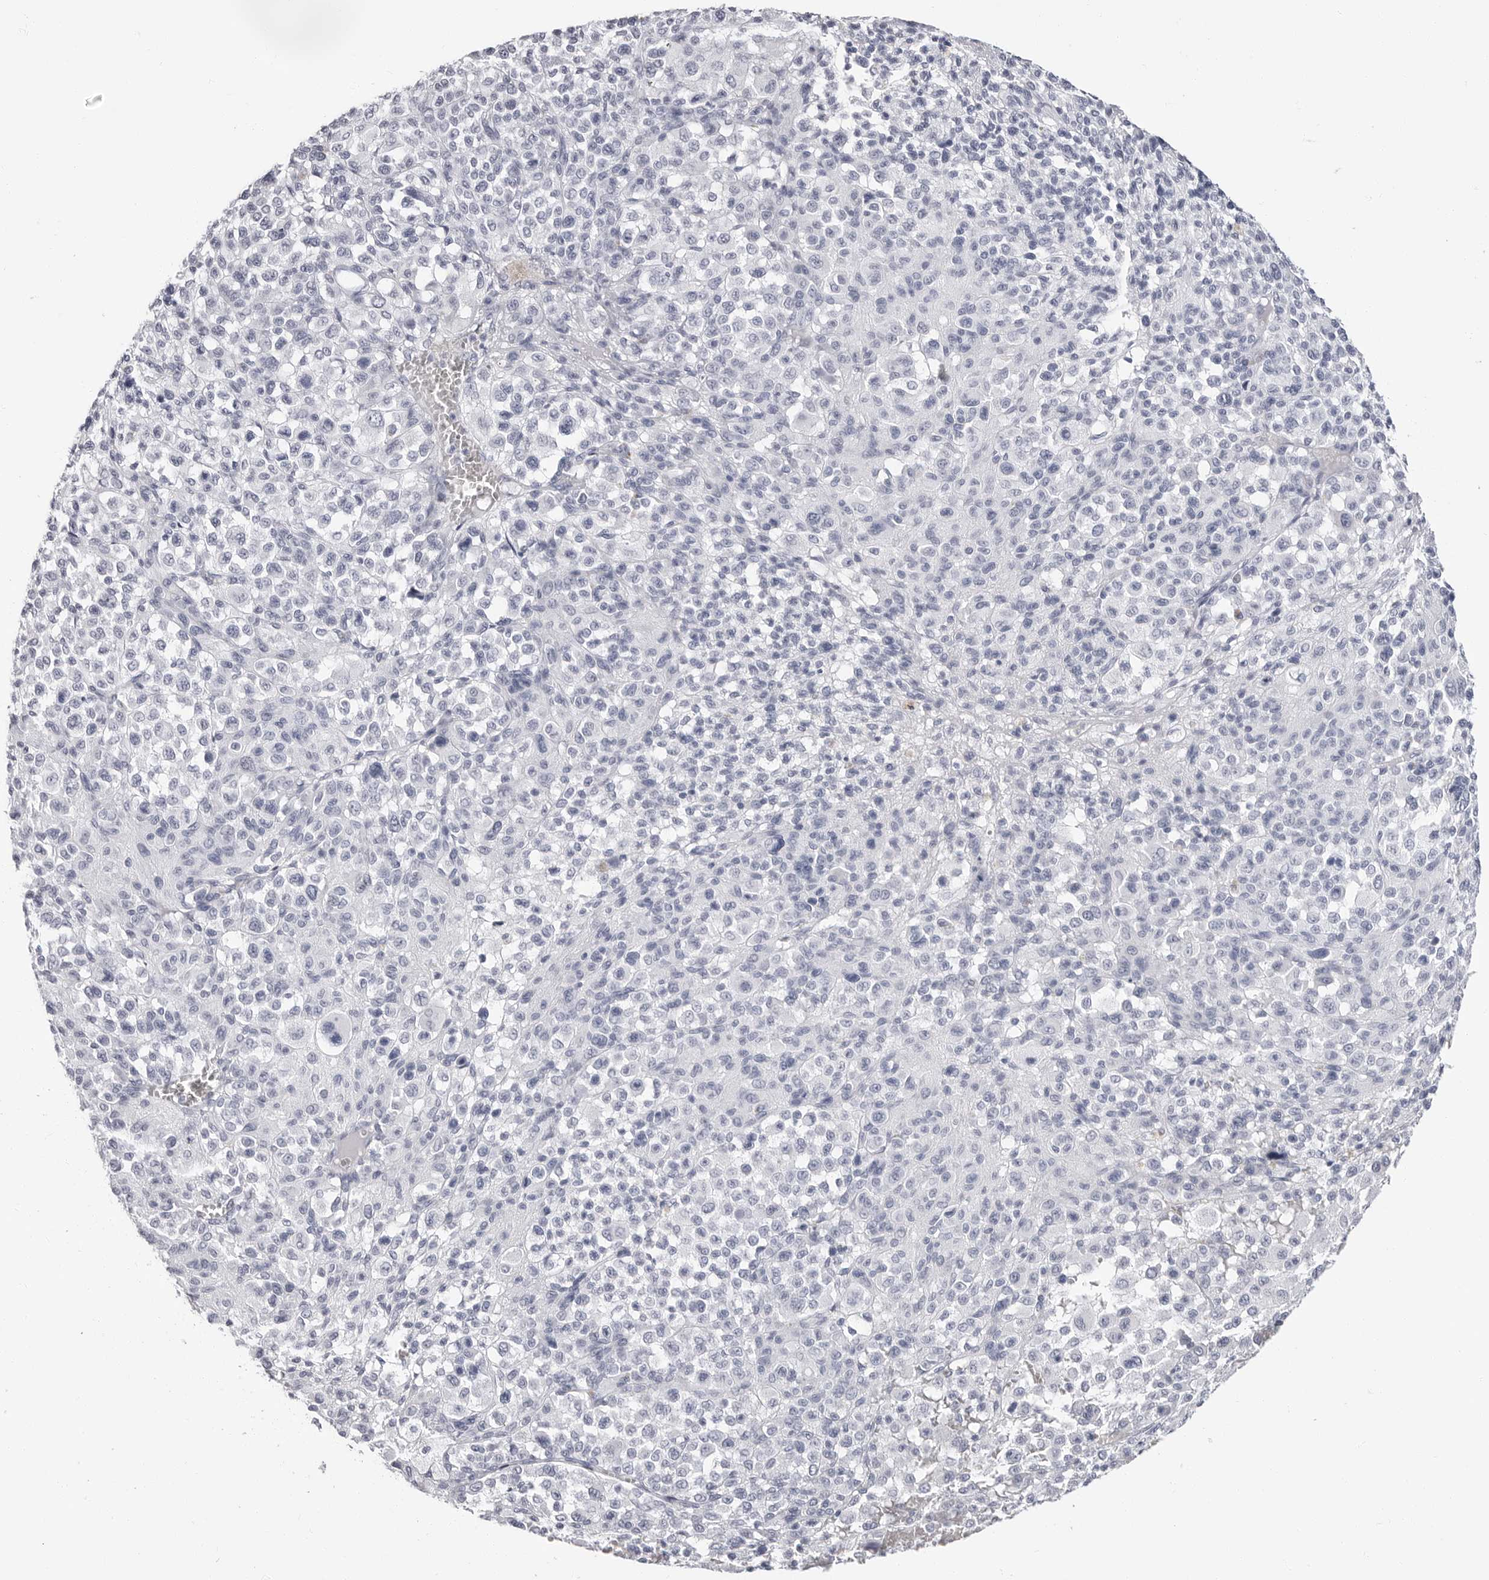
{"staining": {"intensity": "negative", "quantity": "none", "location": "none"}, "tissue": "melanoma", "cell_type": "Tumor cells", "image_type": "cancer", "snomed": [{"axis": "morphology", "description": "Malignant melanoma, Metastatic site"}, {"axis": "topography", "description": "Skin"}], "caption": "Protein analysis of malignant melanoma (metastatic site) reveals no significant expression in tumor cells. (Stains: DAB (3,3'-diaminobenzidine) immunohistochemistry (IHC) with hematoxylin counter stain, Microscopy: brightfield microscopy at high magnification).", "gene": "ERICH3", "patient": {"sex": "female", "age": 74}}